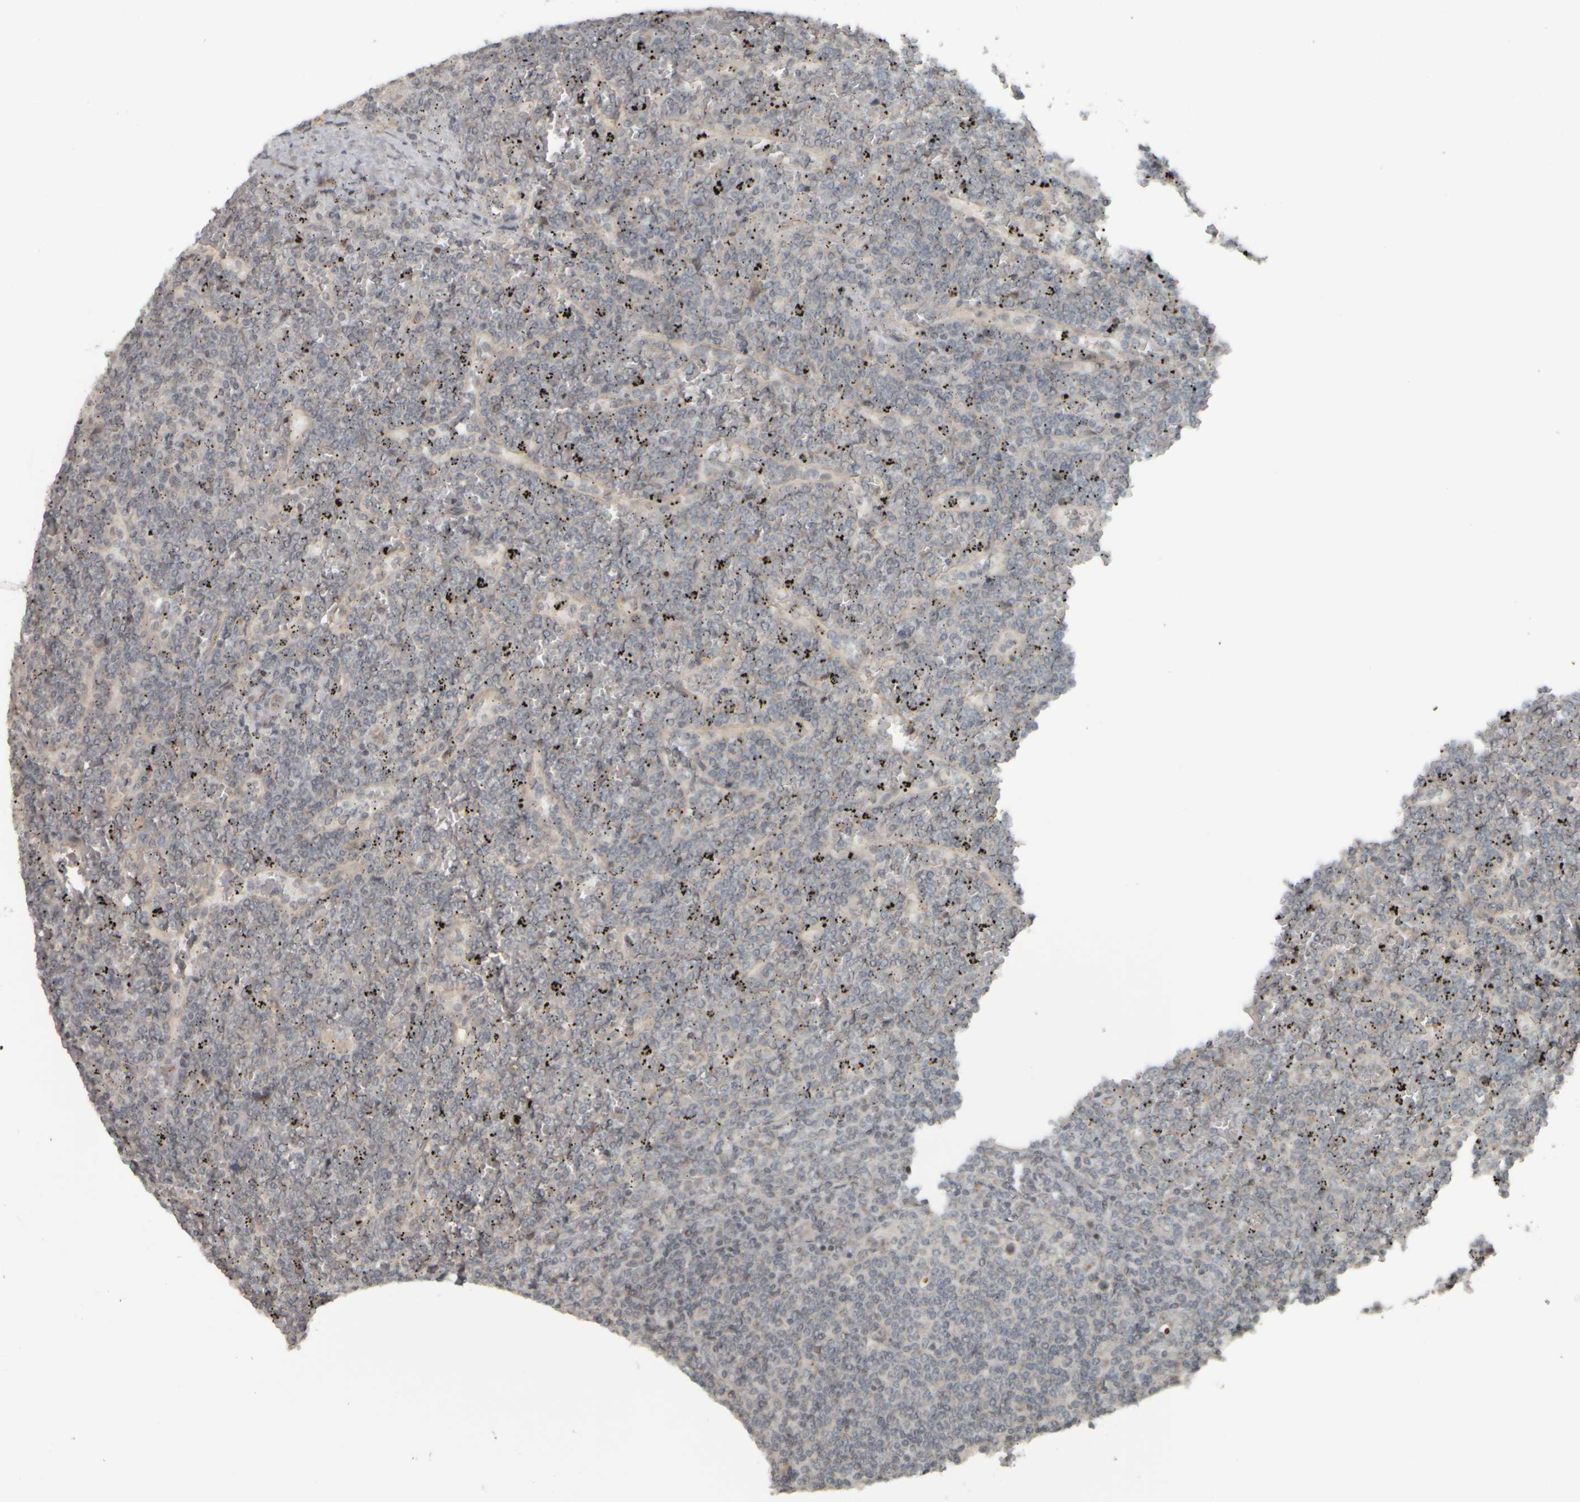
{"staining": {"intensity": "negative", "quantity": "none", "location": "none"}, "tissue": "lymphoma", "cell_type": "Tumor cells", "image_type": "cancer", "snomed": [{"axis": "morphology", "description": "Malignant lymphoma, non-Hodgkin's type, Low grade"}, {"axis": "topography", "description": "Spleen"}], "caption": "Protein analysis of low-grade malignant lymphoma, non-Hodgkin's type demonstrates no significant positivity in tumor cells.", "gene": "NAPG", "patient": {"sex": "female", "age": 19}}